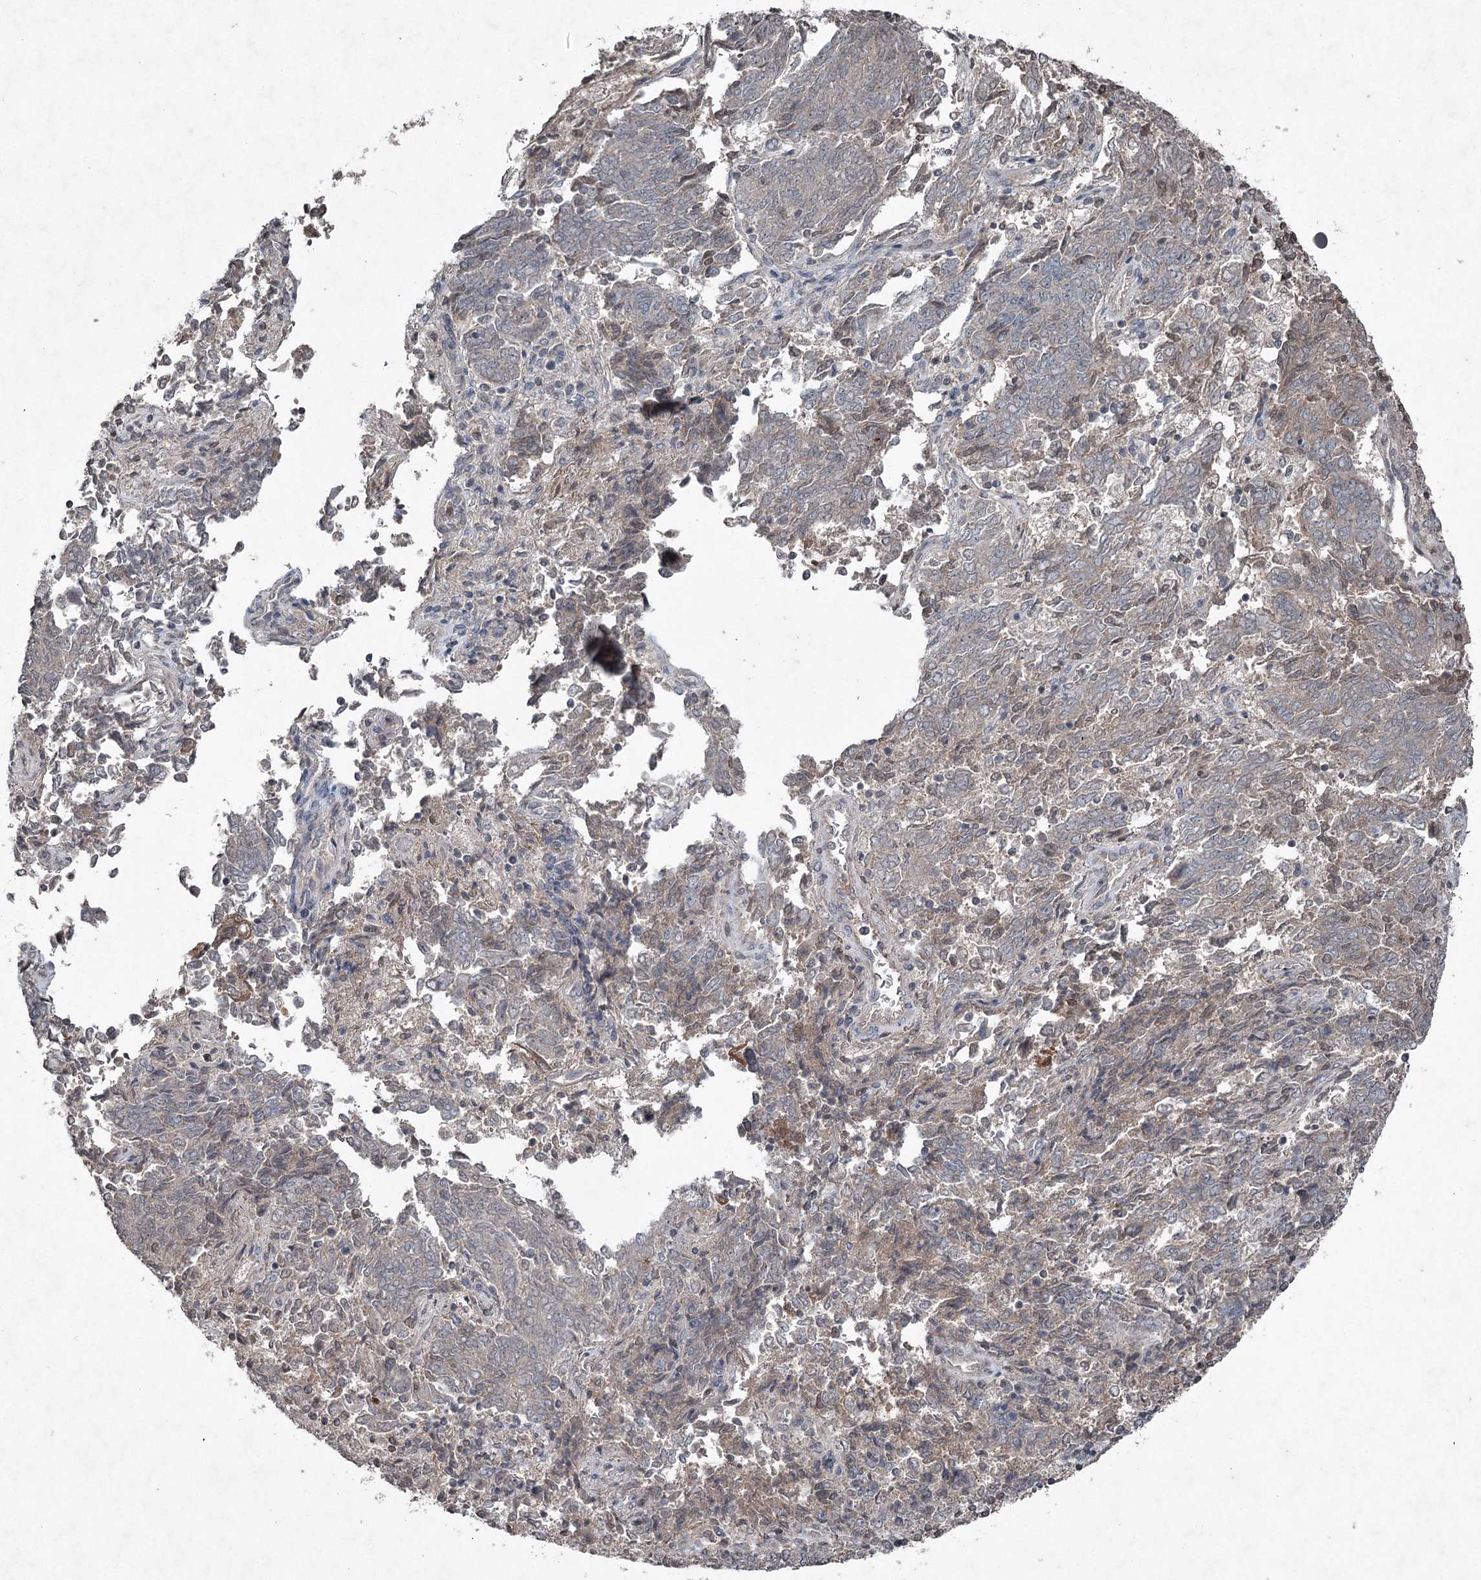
{"staining": {"intensity": "moderate", "quantity": "<25%", "location": "cytoplasmic/membranous"}, "tissue": "endometrial cancer", "cell_type": "Tumor cells", "image_type": "cancer", "snomed": [{"axis": "morphology", "description": "Adenocarcinoma, NOS"}, {"axis": "topography", "description": "Endometrium"}], "caption": "A brown stain labels moderate cytoplasmic/membranous positivity of a protein in human endometrial cancer tumor cells.", "gene": "PGLYRP2", "patient": {"sex": "female", "age": 80}}